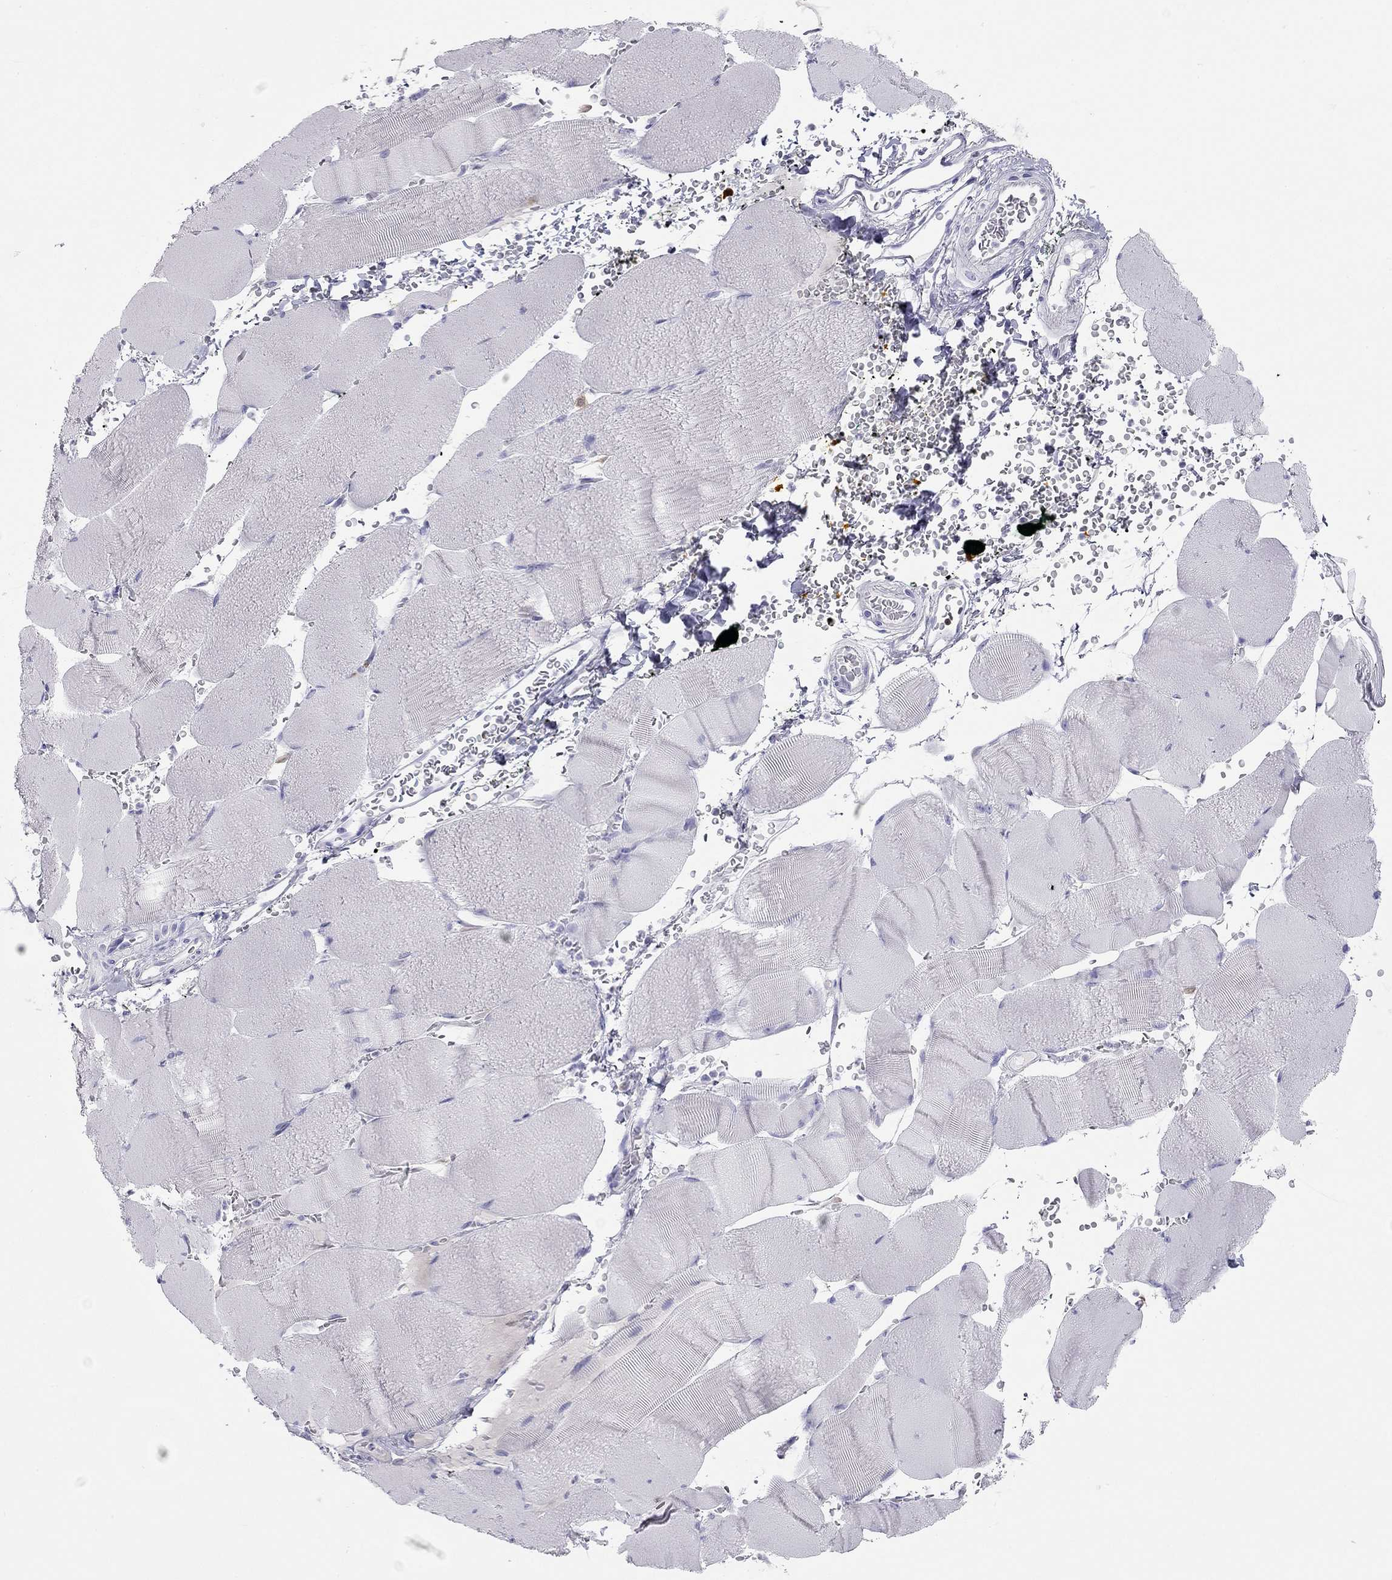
{"staining": {"intensity": "negative", "quantity": "none", "location": "none"}, "tissue": "skeletal muscle", "cell_type": "Myocytes", "image_type": "normal", "snomed": [{"axis": "morphology", "description": "Normal tissue, NOS"}, {"axis": "topography", "description": "Skeletal muscle"}], "caption": "This photomicrograph is of normal skeletal muscle stained with immunohistochemistry to label a protein in brown with the nuclei are counter-stained blue. There is no staining in myocytes.", "gene": "SH2D2A", "patient": {"sex": "male", "age": 56}}